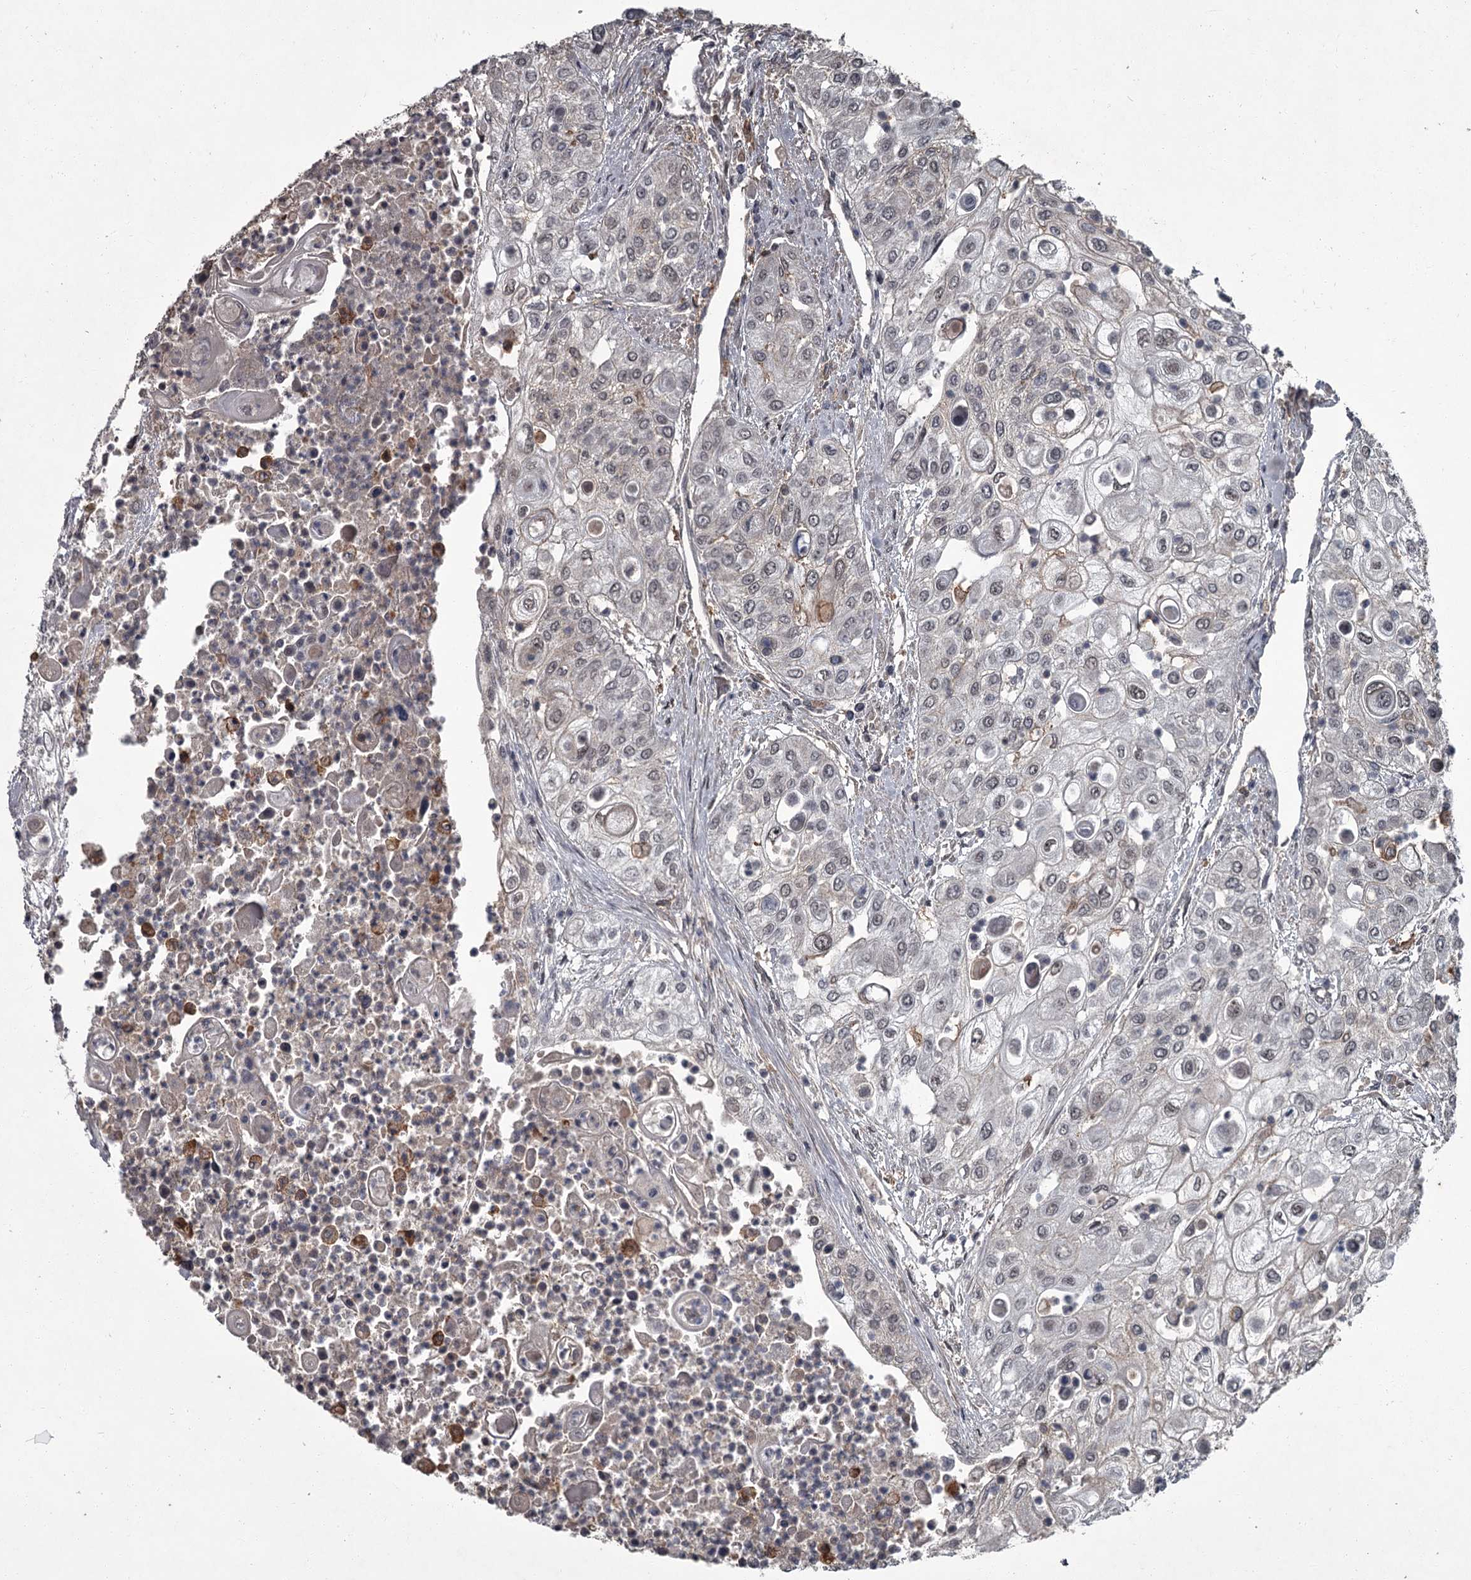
{"staining": {"intensity": "negative", "quantity": "none", "location": "none"}, "tissue": "urothelial cancer", "cell_type": "Tumor cells", "image_type": "cancer", "snomed": [{"axis": "morphology", "description": "Urothelial carcinoma, High grade"}, {"axis": "topography", "description": "Urinary bladder"}], "caption": "Human high-grade urothelial carcinoma stained for a protein using immunohistochemistry reveals no expression in tumor cells.", "gene": "FLVCR2", "patient": {"sex": "female", "age": 79}}